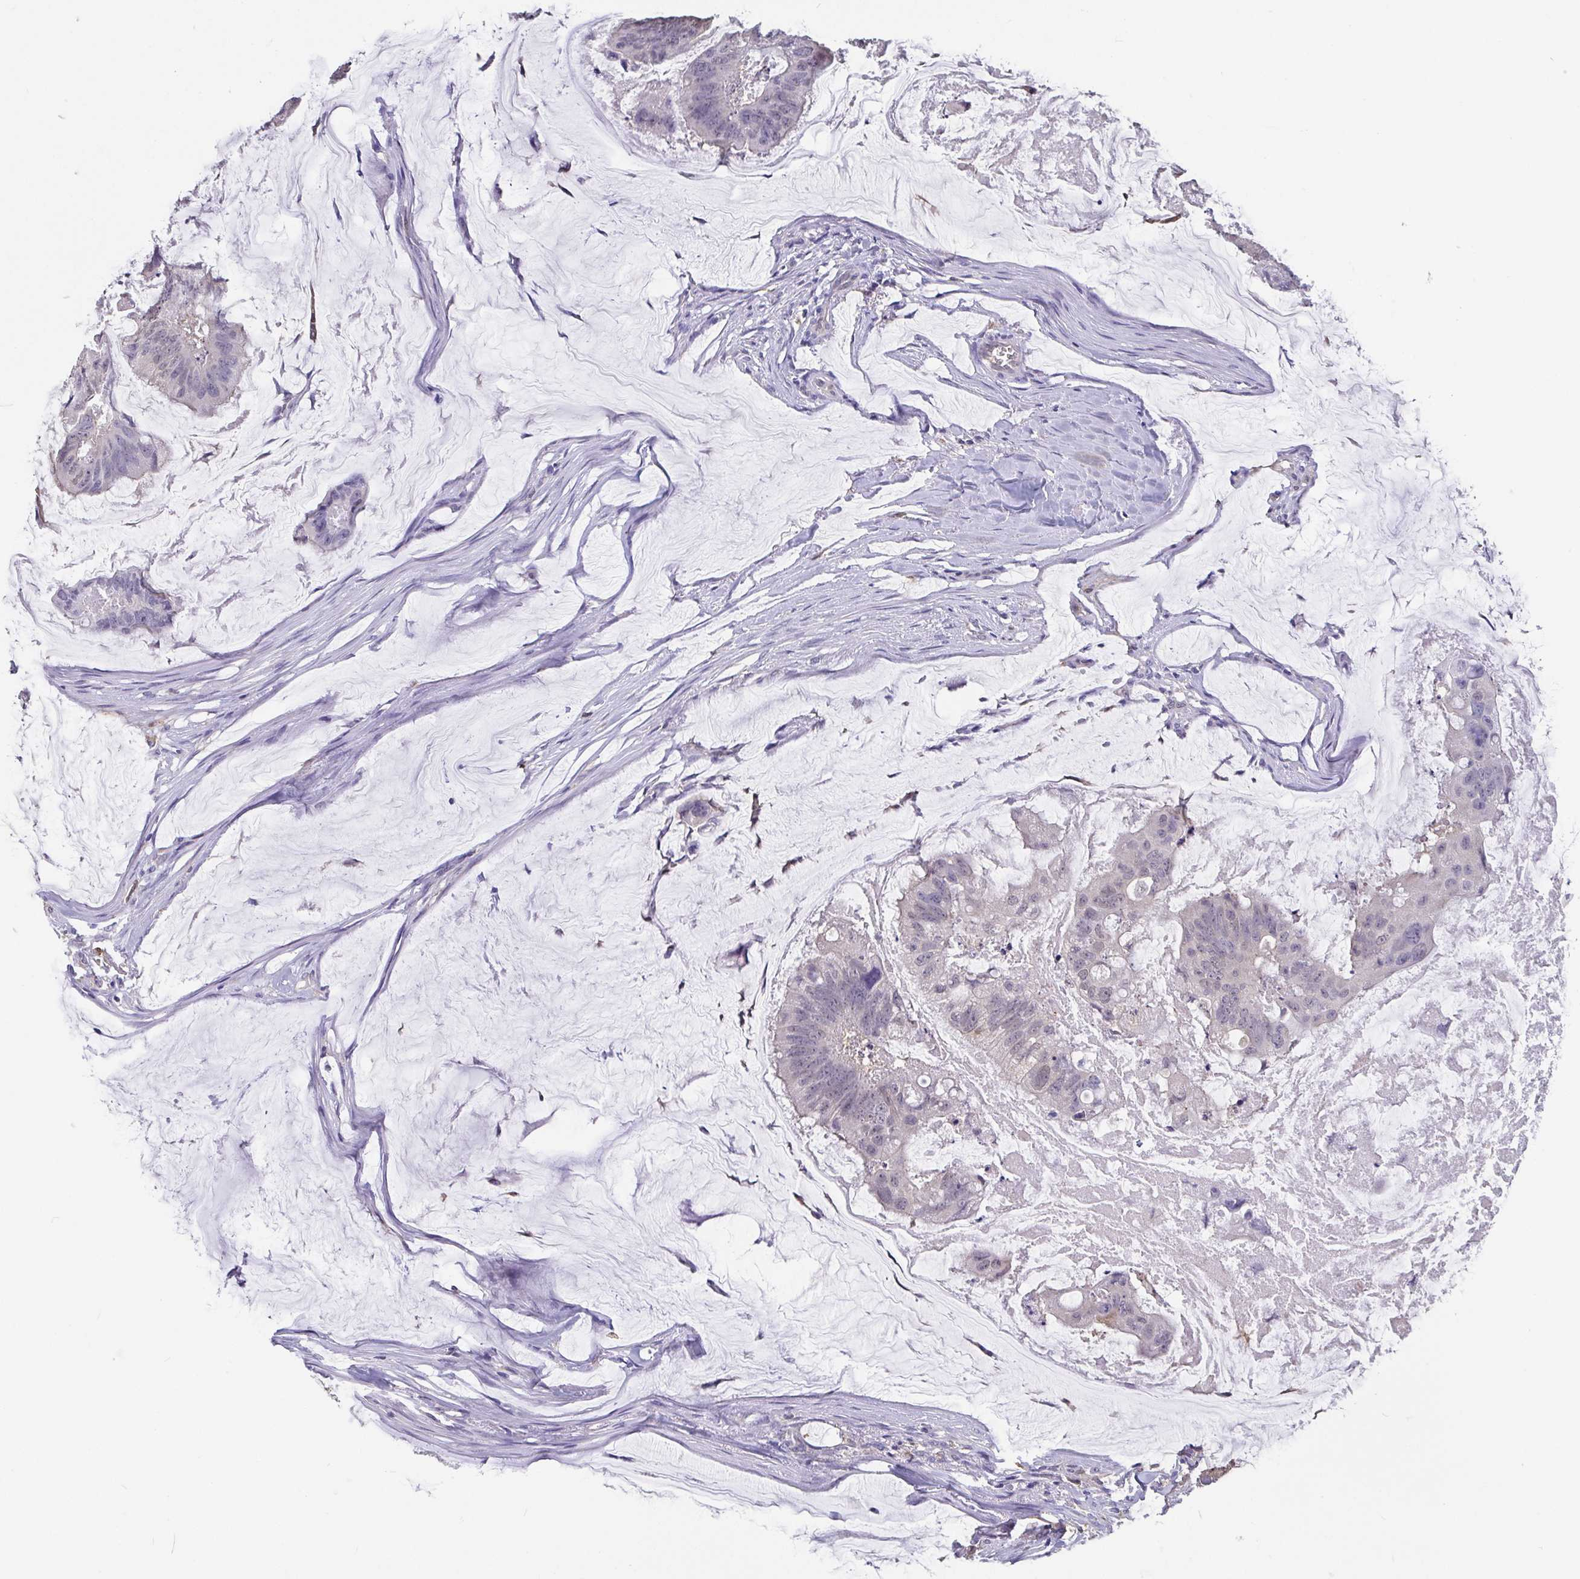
{"staining": {"intensity": "negative", "quantity": "none", "location": "none"}, "tissue": "colorectal cancer", "cell_type": "Tumor cells", "image_type": "cancer", "snomed": [{"axis": "morphology", "description": "Adenocarcinoma, NOS"}, {"axis": "topography", "description": "Colon"}], "caption": "Tumor cells are negative for protein expression in human adenocarcinoma (colorectal).", "gene": "IDH1", "patient": {"sex": "male", "age": 62}}